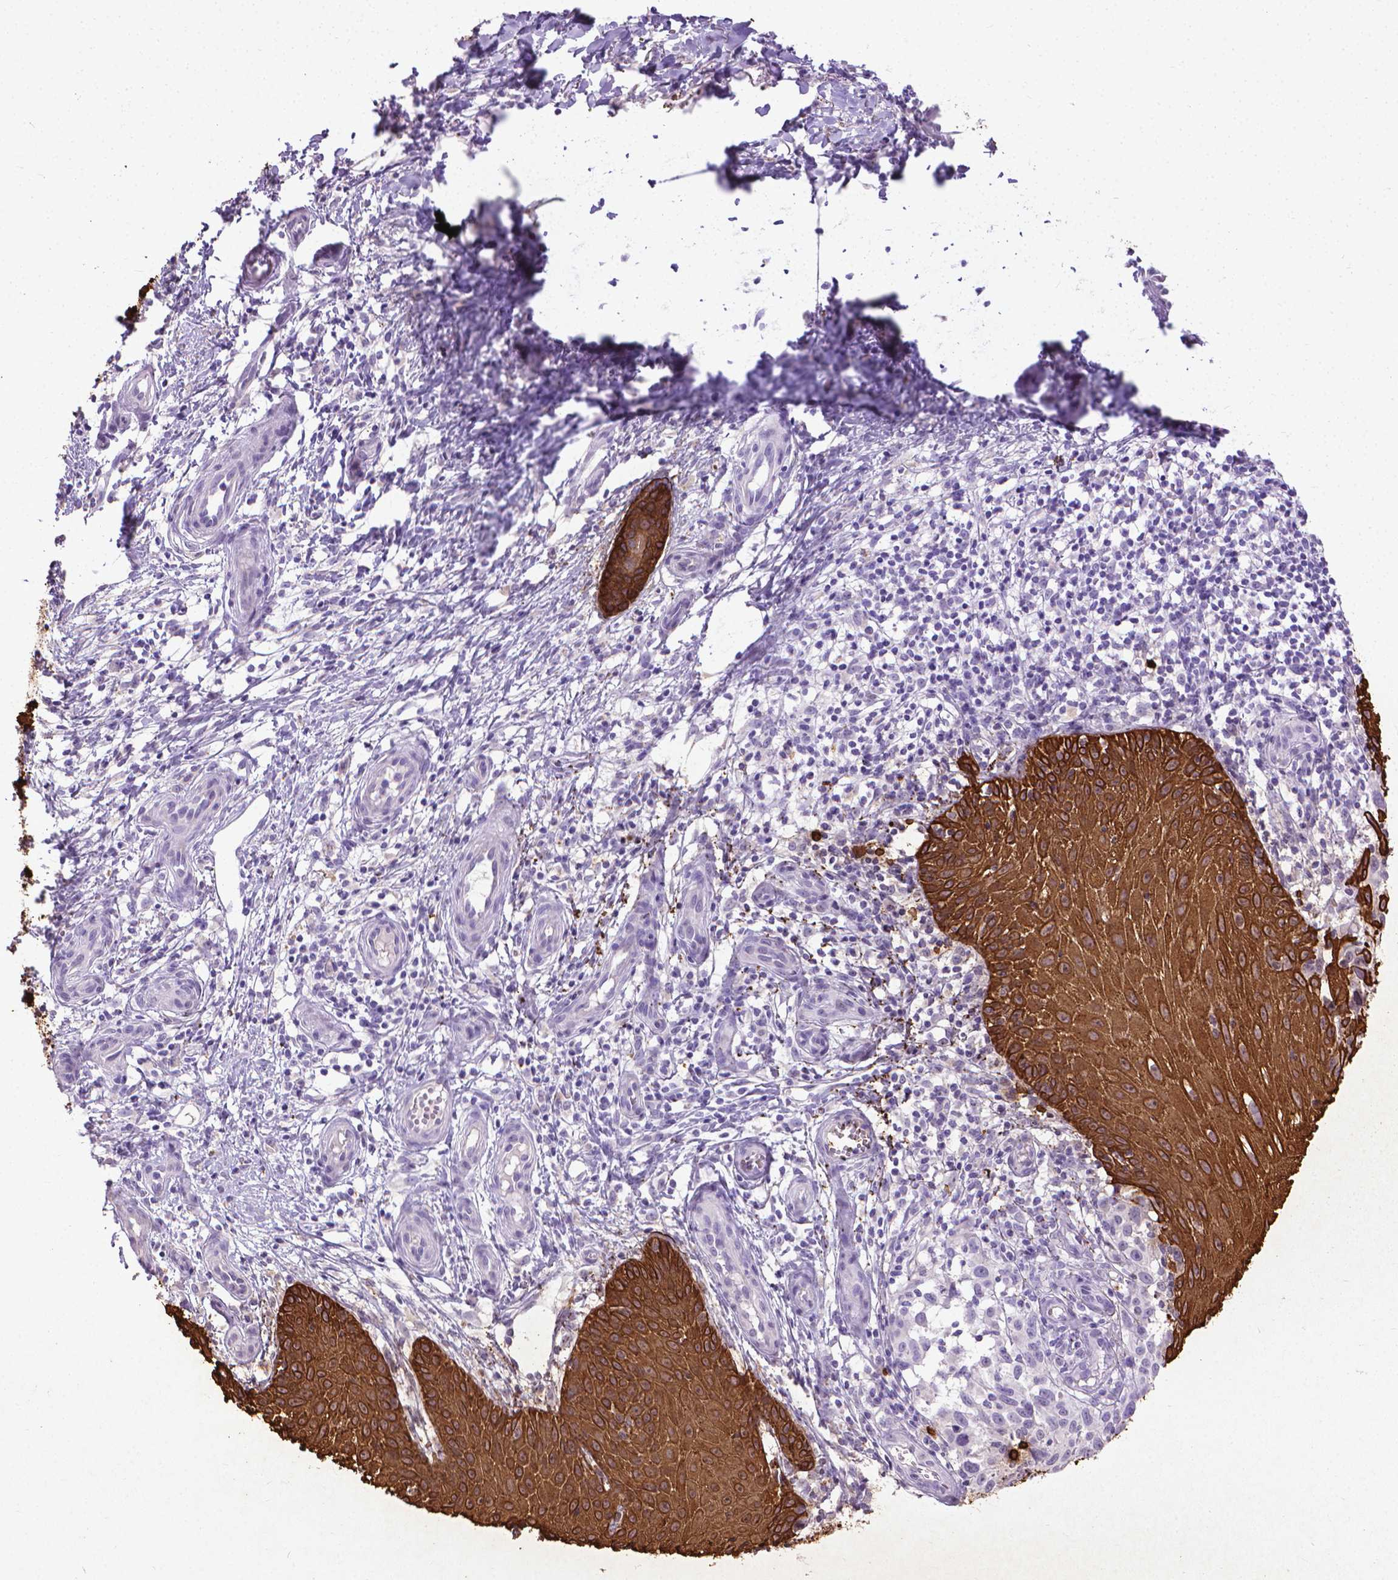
{"staining": {"intensity": "negative", "quantity": "none", "location": "none"}, "tissue": "melanoma", "cell_type": "Tumor cells", "image_type": "cancer", "snomed": [{"axis": "morphology", "description": "Malignant melanoma, NOS"}, {"axis": "topography", "description": "Skin"}], "caption": "IHC image of neoplastic tissue: human melanoma stained with DAB (3,3'-diaminobenzidine) exhibits no significant protein positivity in tumor cells. (DAB immunohistochemistry (IHC) visualized using brightfield microscopy, high magnification).", "gene": "KRT5", "patient": {"sex": "female", "age": 53}}